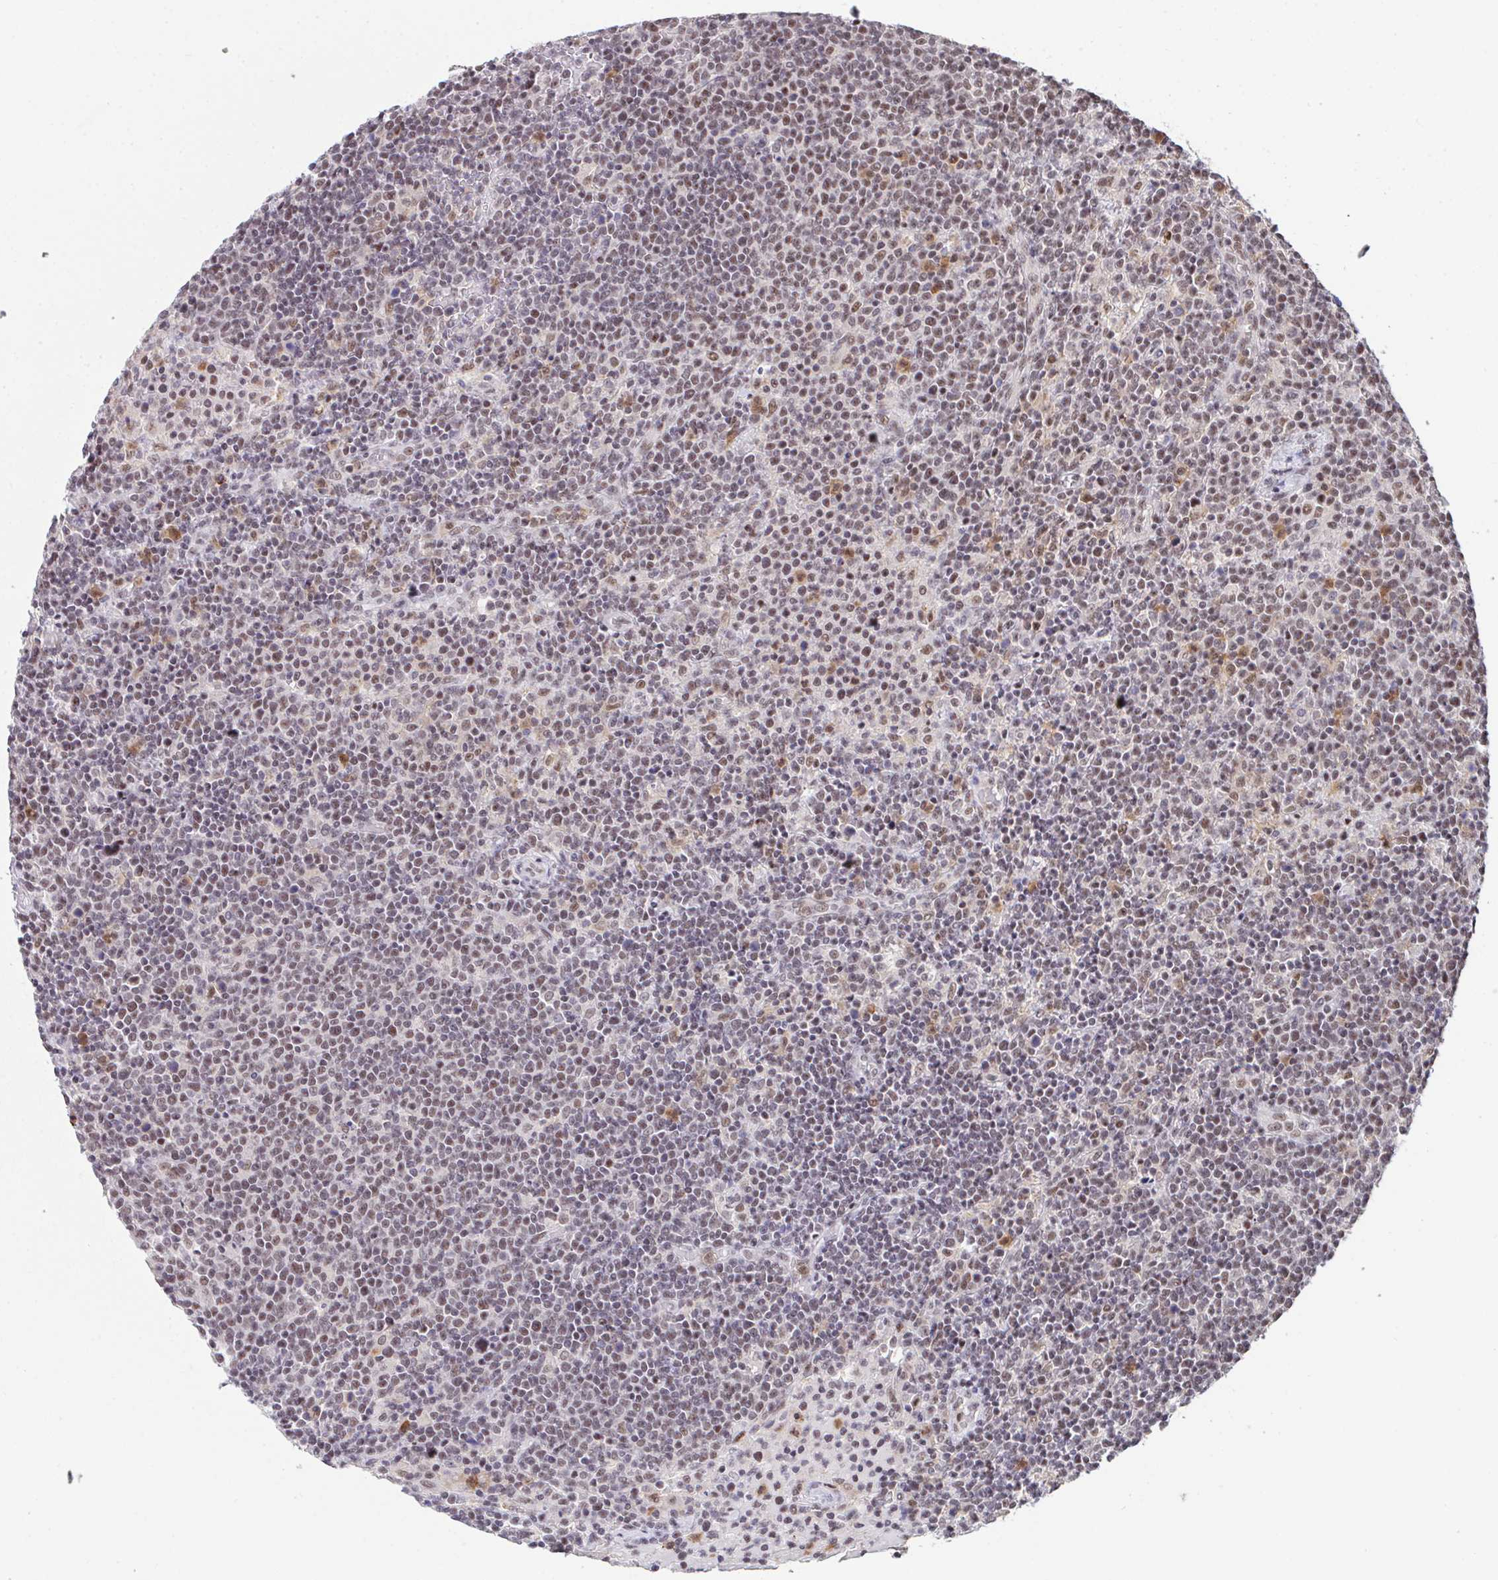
{"staining": {"intensity": "moderate", "quantity": "25%-75%", "location": "nuclear"}, "tissue": "lymphoma", "cell_type": "Tumor cells", "image_type": "cancer", "snomed": [{"axis": "morphology", "description": "Malignant lymphoma, non-Hodgkin's type, High grade"}, {"axis": "topography", "description": "Lymph node"}], "caption": "Immunohistochemistry (IHC) (DAB (3,3'-diaminobenzidine)) staining of human lymphoma displays moderate nuclear protein positivity in about 25%-75% of tumor cells.", "gene": "OR6K3", "patient": {"sex": "male", "age": 61}}